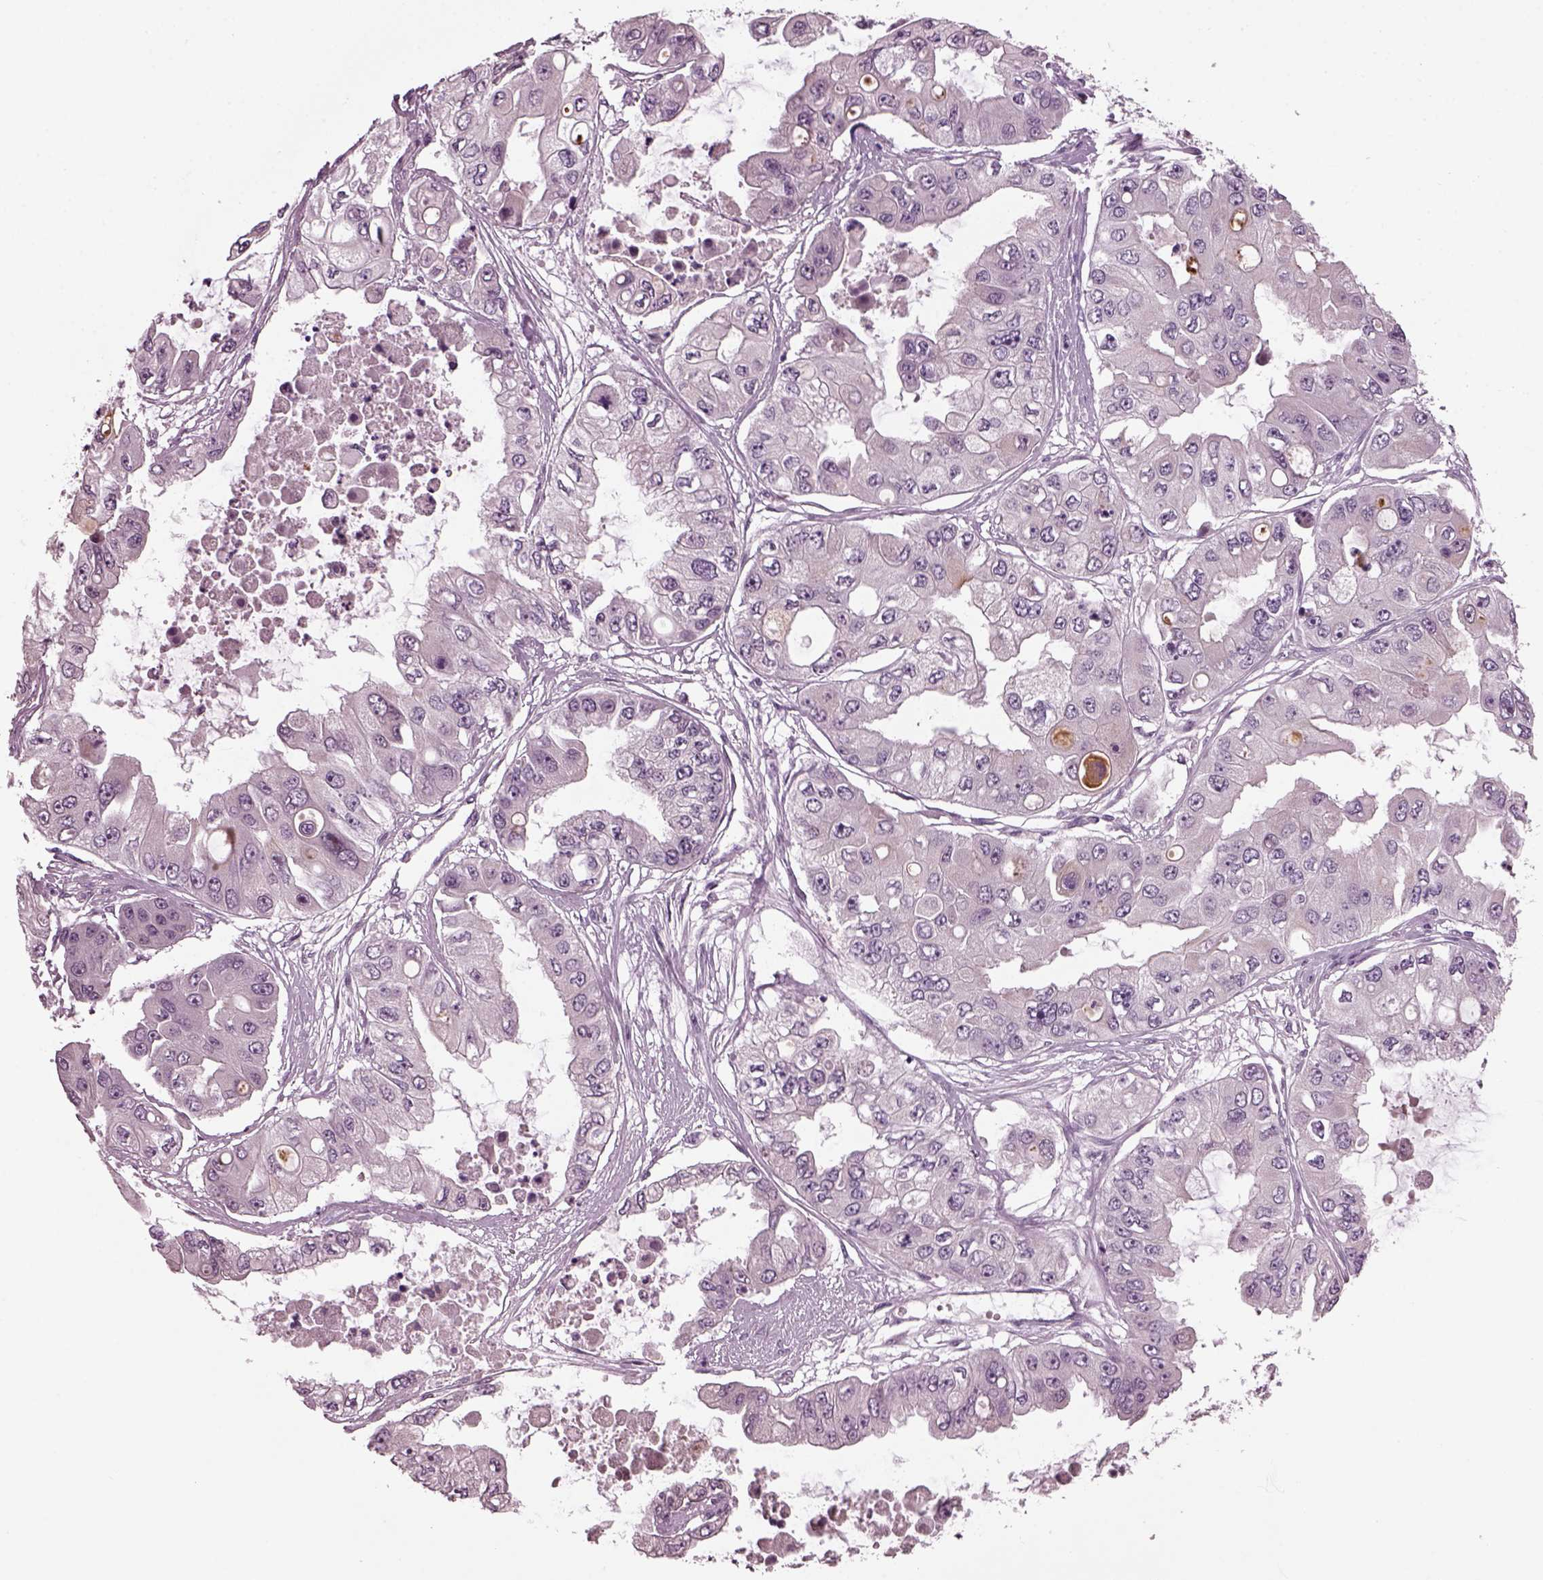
{"staining": {"intensity": "negative", "quantity": "none", "location": "none"}, "tissue": "ovarian cancer", "cell_type": "Tumor cells", "image_type": "cancer", "snomed": [{"axis": "morphology", "description": "Cystadenocarcinoma, serous, NOS"}, {"axis": "topography", "description": "Ovary"}], "caption": "A micrograph of ovarian cancer stained for a protein displays no brown staining in tumor cells.", "gene": "CLCN4", "patient": {"sex": "female", "age": 56}}